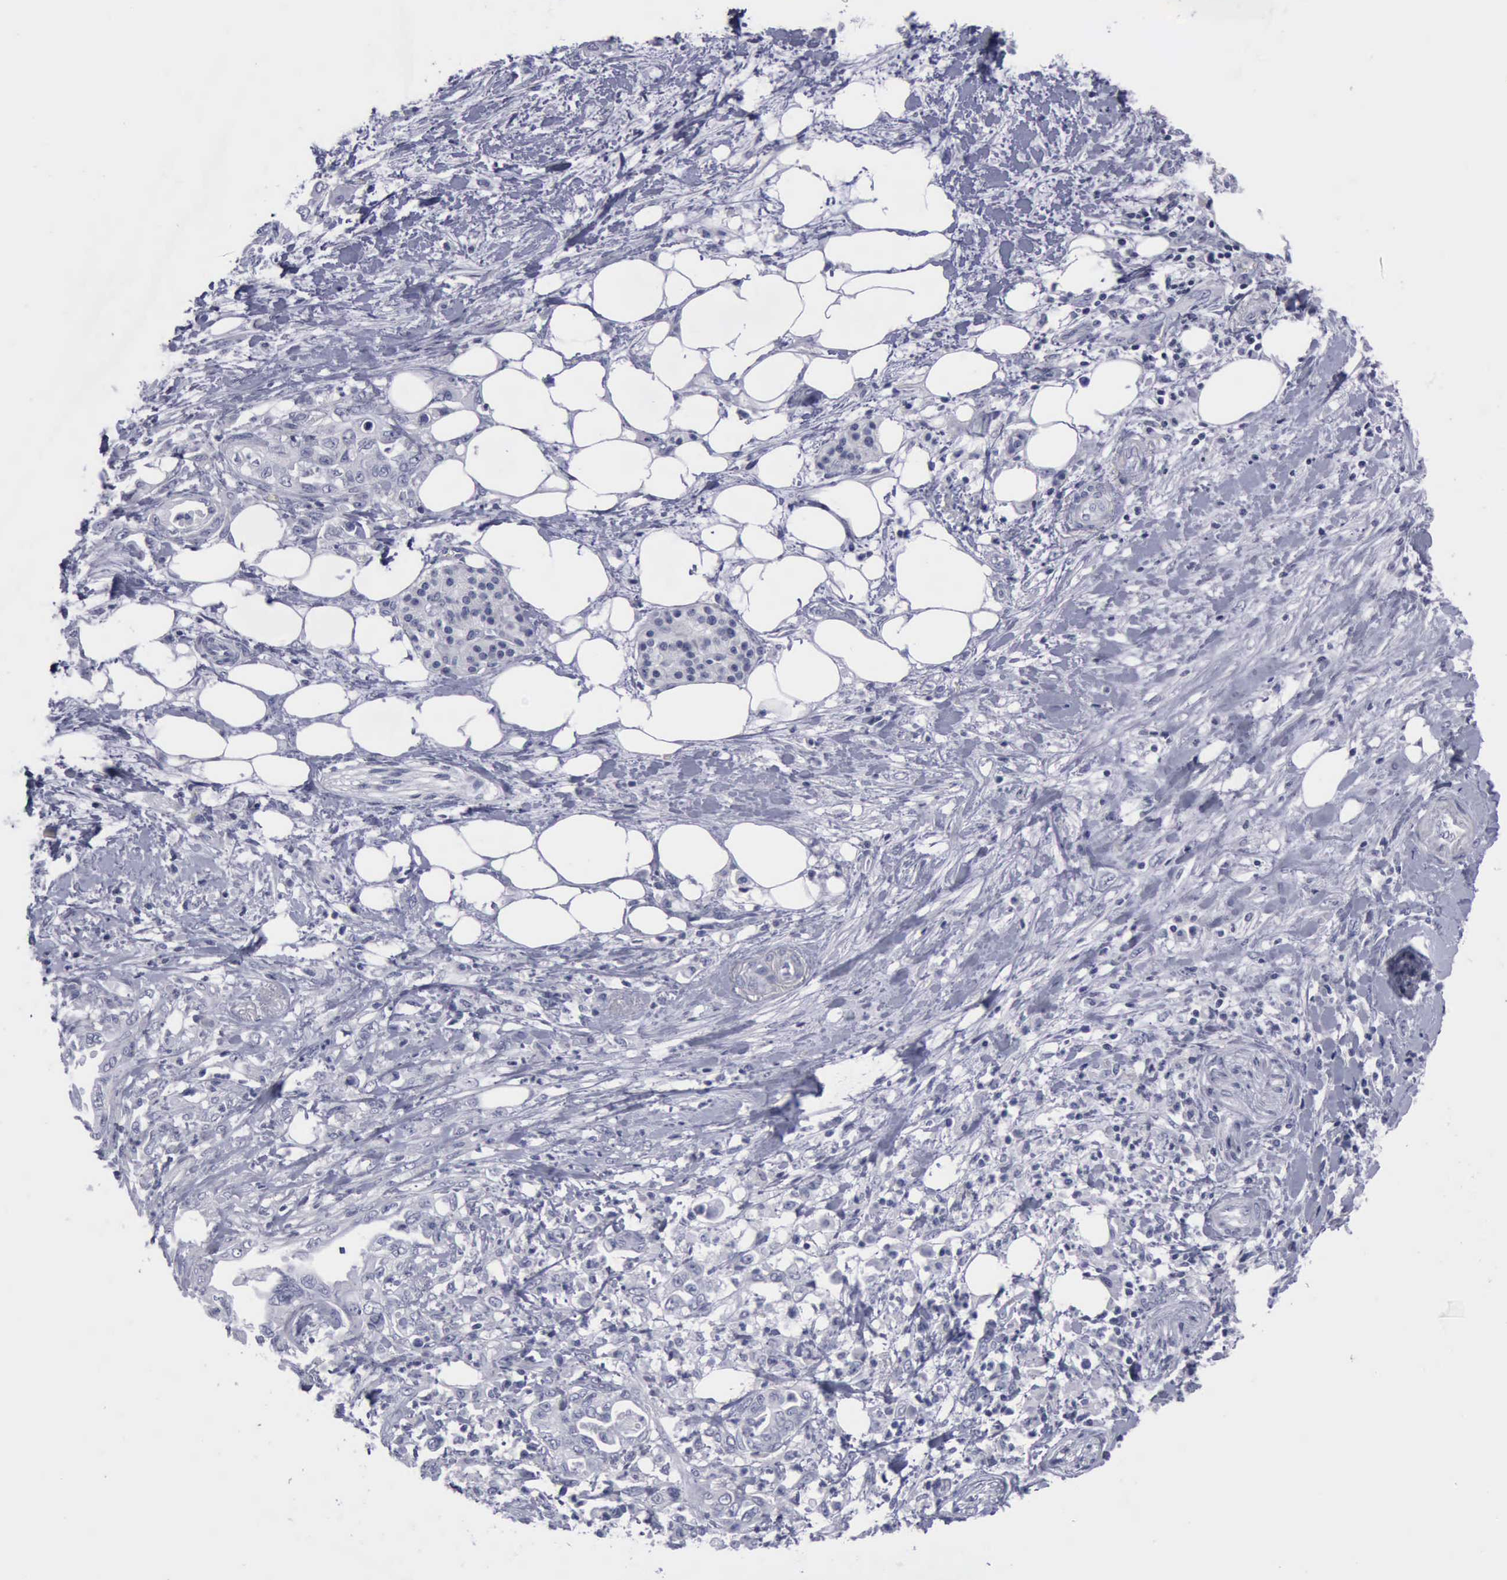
{"staining": {"intensity": "negative", "quantity": "none", "location": "none"}, "tissue": "pancreatic cancer", "cell_type": "Tumor cells", "image_type": "cancer", "snomed": [{"axis": "morphology", "description": "Adenocarcinoma, NOS"}, {"axis": "topography", "description": "Pancreas"}], "caption": "IHC micrograph of adenocarcinoma (pancreatic) stained for a protein (brown), which demonstrates no staining in tumor cells.", "gene": "KRT13", "patient": {"sex": "female", "age": 66}}